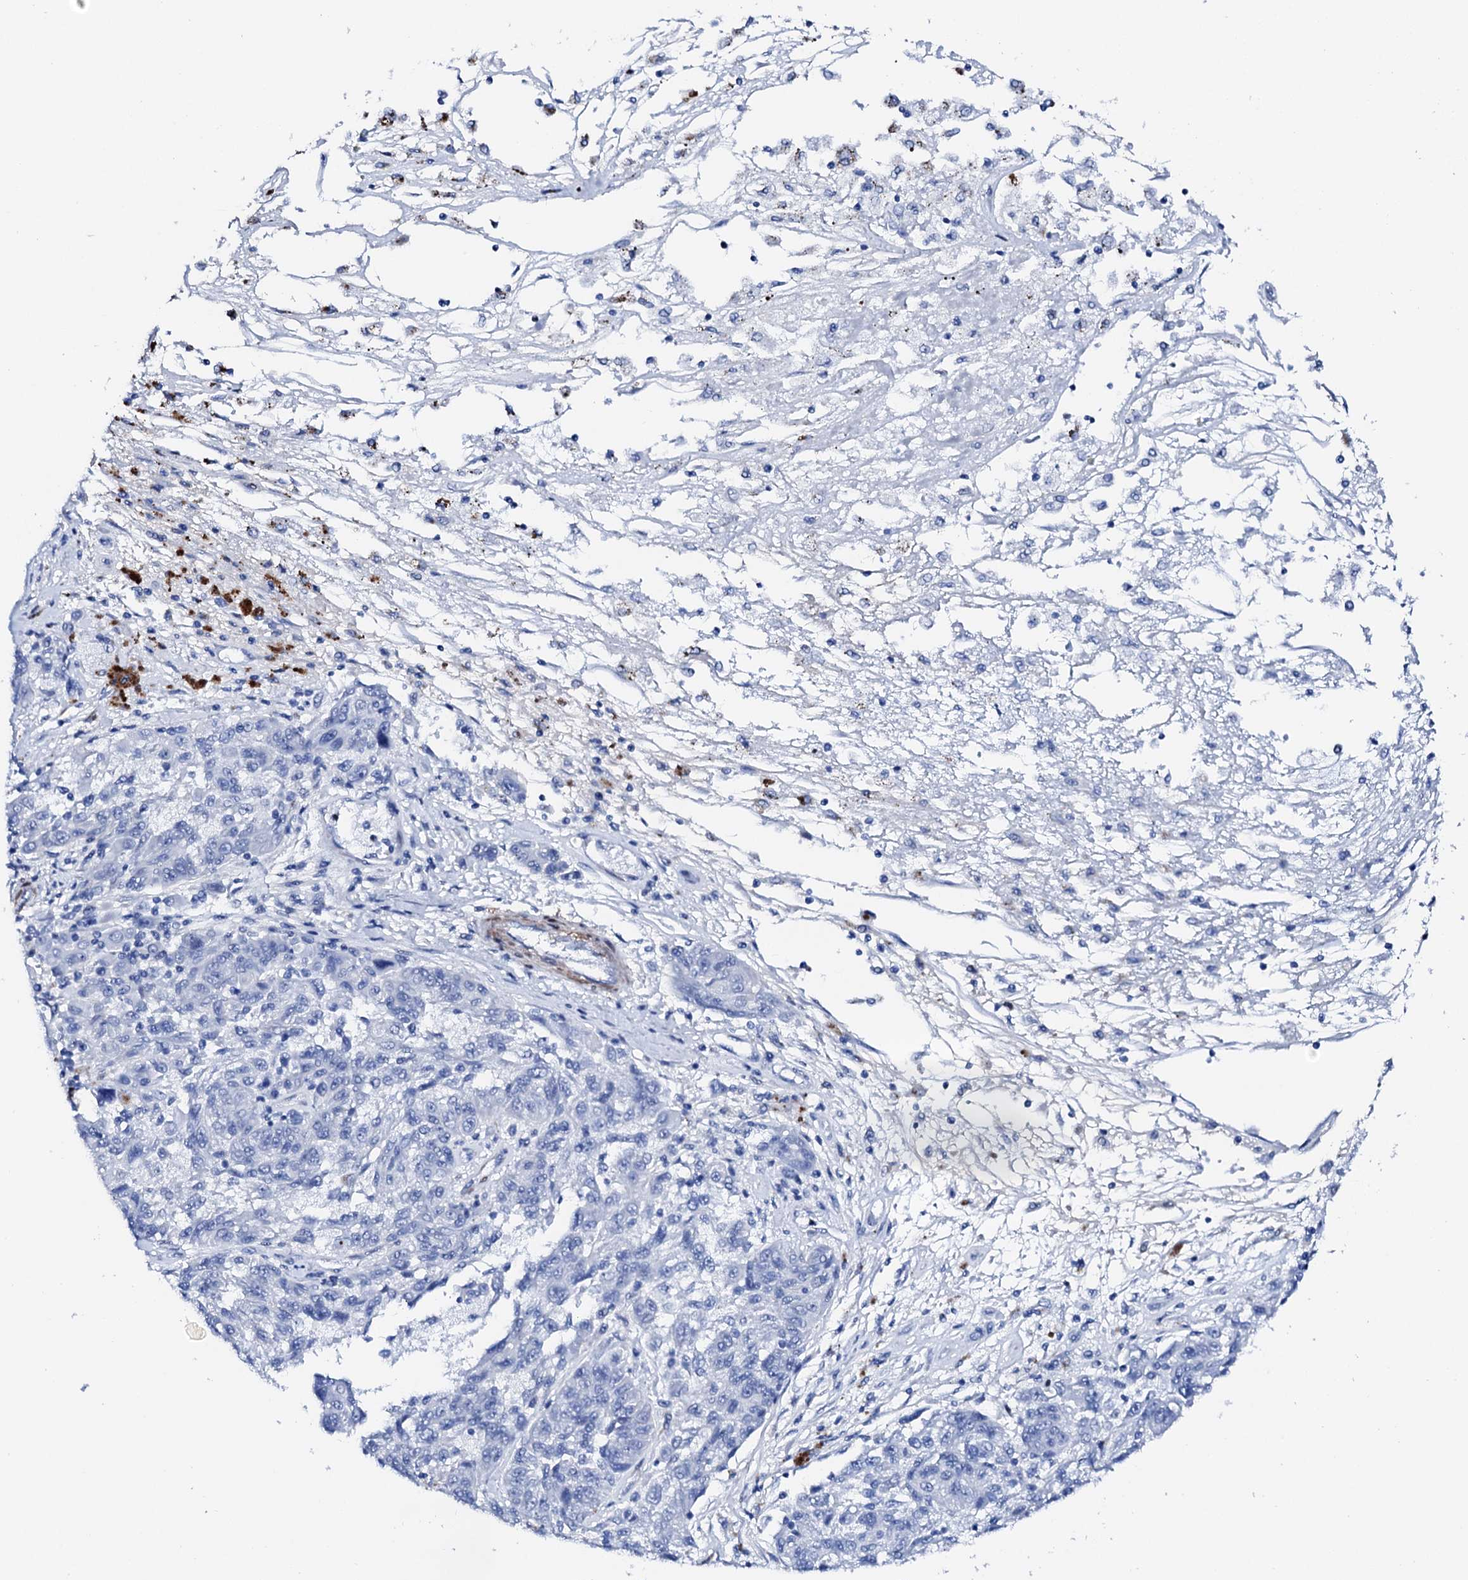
{"staining": {"intensity": "negative", "quantity": "none", "location": "none"}, "tissue": "melanoma", "cell_type": "Tumor cells", "image_type": "cancer", "snomed": [{"axis": "morphology", "description": "Malignant melanoma, NOS"}, {"axis": "topography", "description": "Skin"}], "caption": "This is an IHC photomicrograph of human melanoma. There is no positivity in tumor cells.", "gene": "NRIP2", "patient": {"sex": "male", "age": 53}}